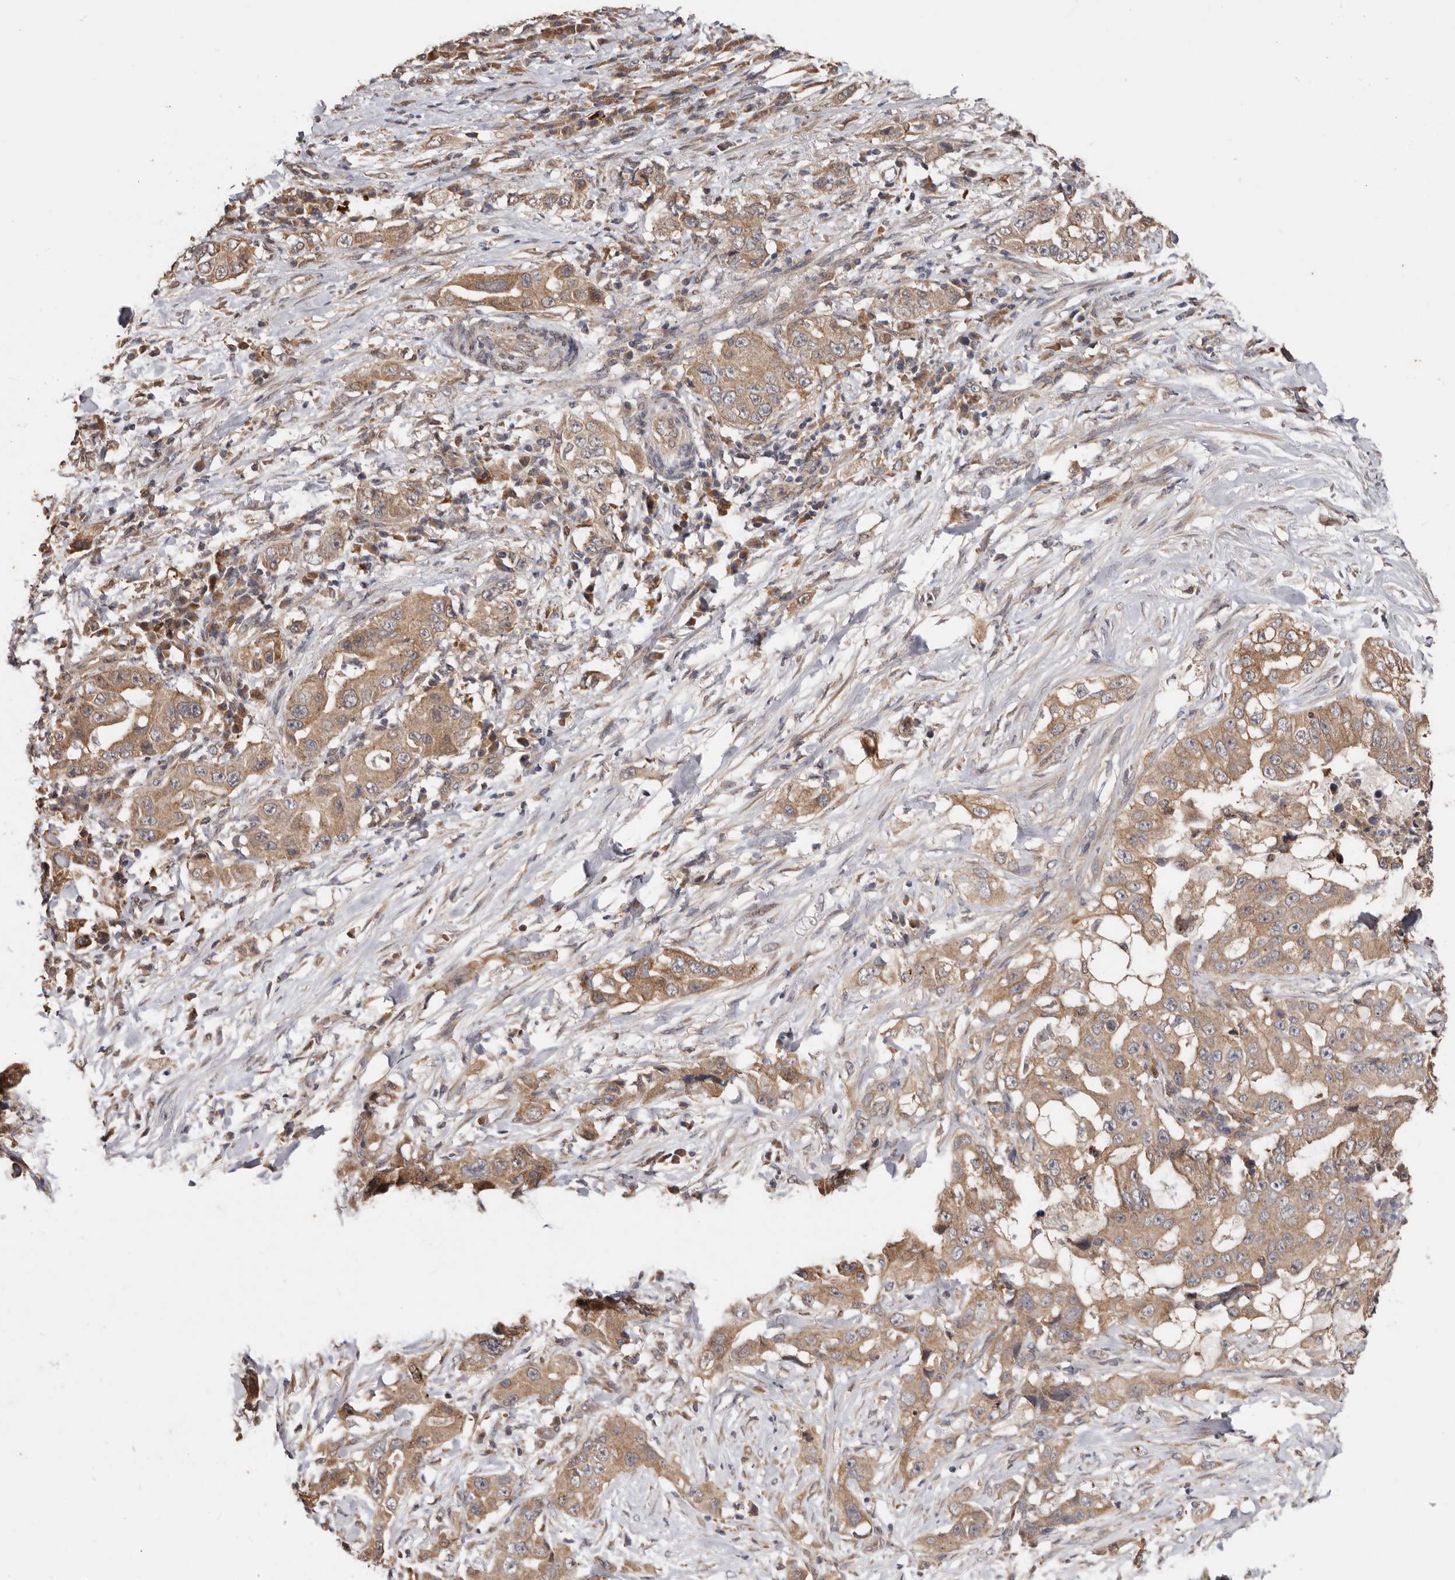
{"staining": {"intensity": "moderate", "quantity": ">75%", "location": "cytoplasmic/membranous"}, "tissue": "lung cancer", "cell_type": "Tumor cells", "image_type": "cancer", "snomed": [{"axis": "morphology", "description": "Adenocarcinoma, NOS"}, {"axis": "topography", "description": "Lung"}], "caption": "This photomicrograph demonstrates IHC staining of adenocarcinoma (lung), with medium moderate cytoplasmic/membranous expression in approximately >75% of tumor cells.", "gene": "RSPO2", "patient": {"sex": "female", "age": 51}}